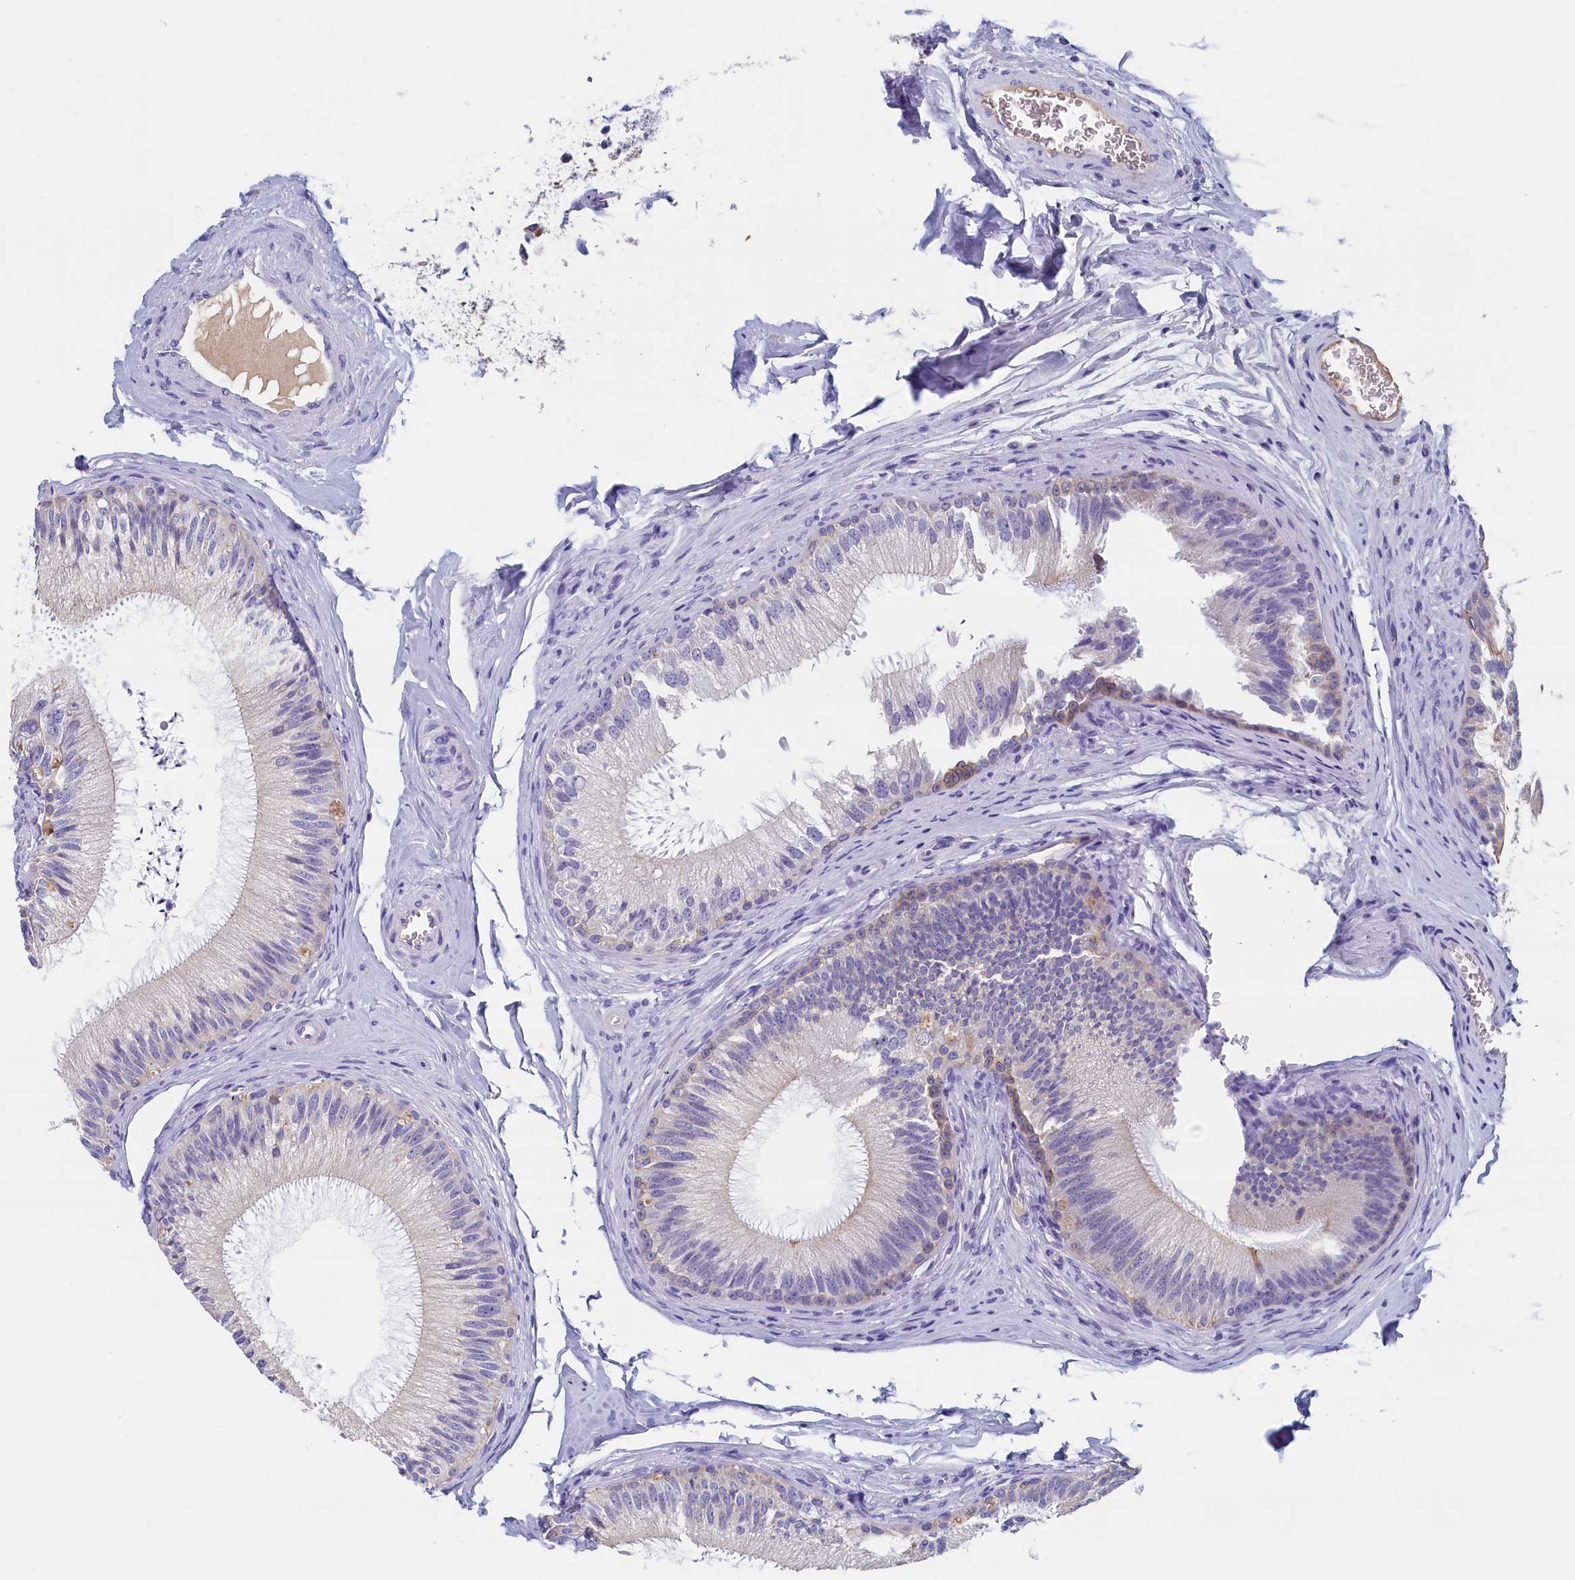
{"staining": {"intensity": "weak", "quantity": "<25%", "location": "cytoplasmic/membranous"}, "tissue": "epididymis", "cell_type": "Glandular cells", "image_type": "normal", "snomed": [{"axis": "morphology", "description": "Normal tissue, NOS"}, {"axis": "topography", "description": "Epididymis"}], "caption": "Image shows no protein staining in glandular cells of normal epididymis.", "gene": "GUCA1C", "patient": {"sex": "male", "age": 46}}